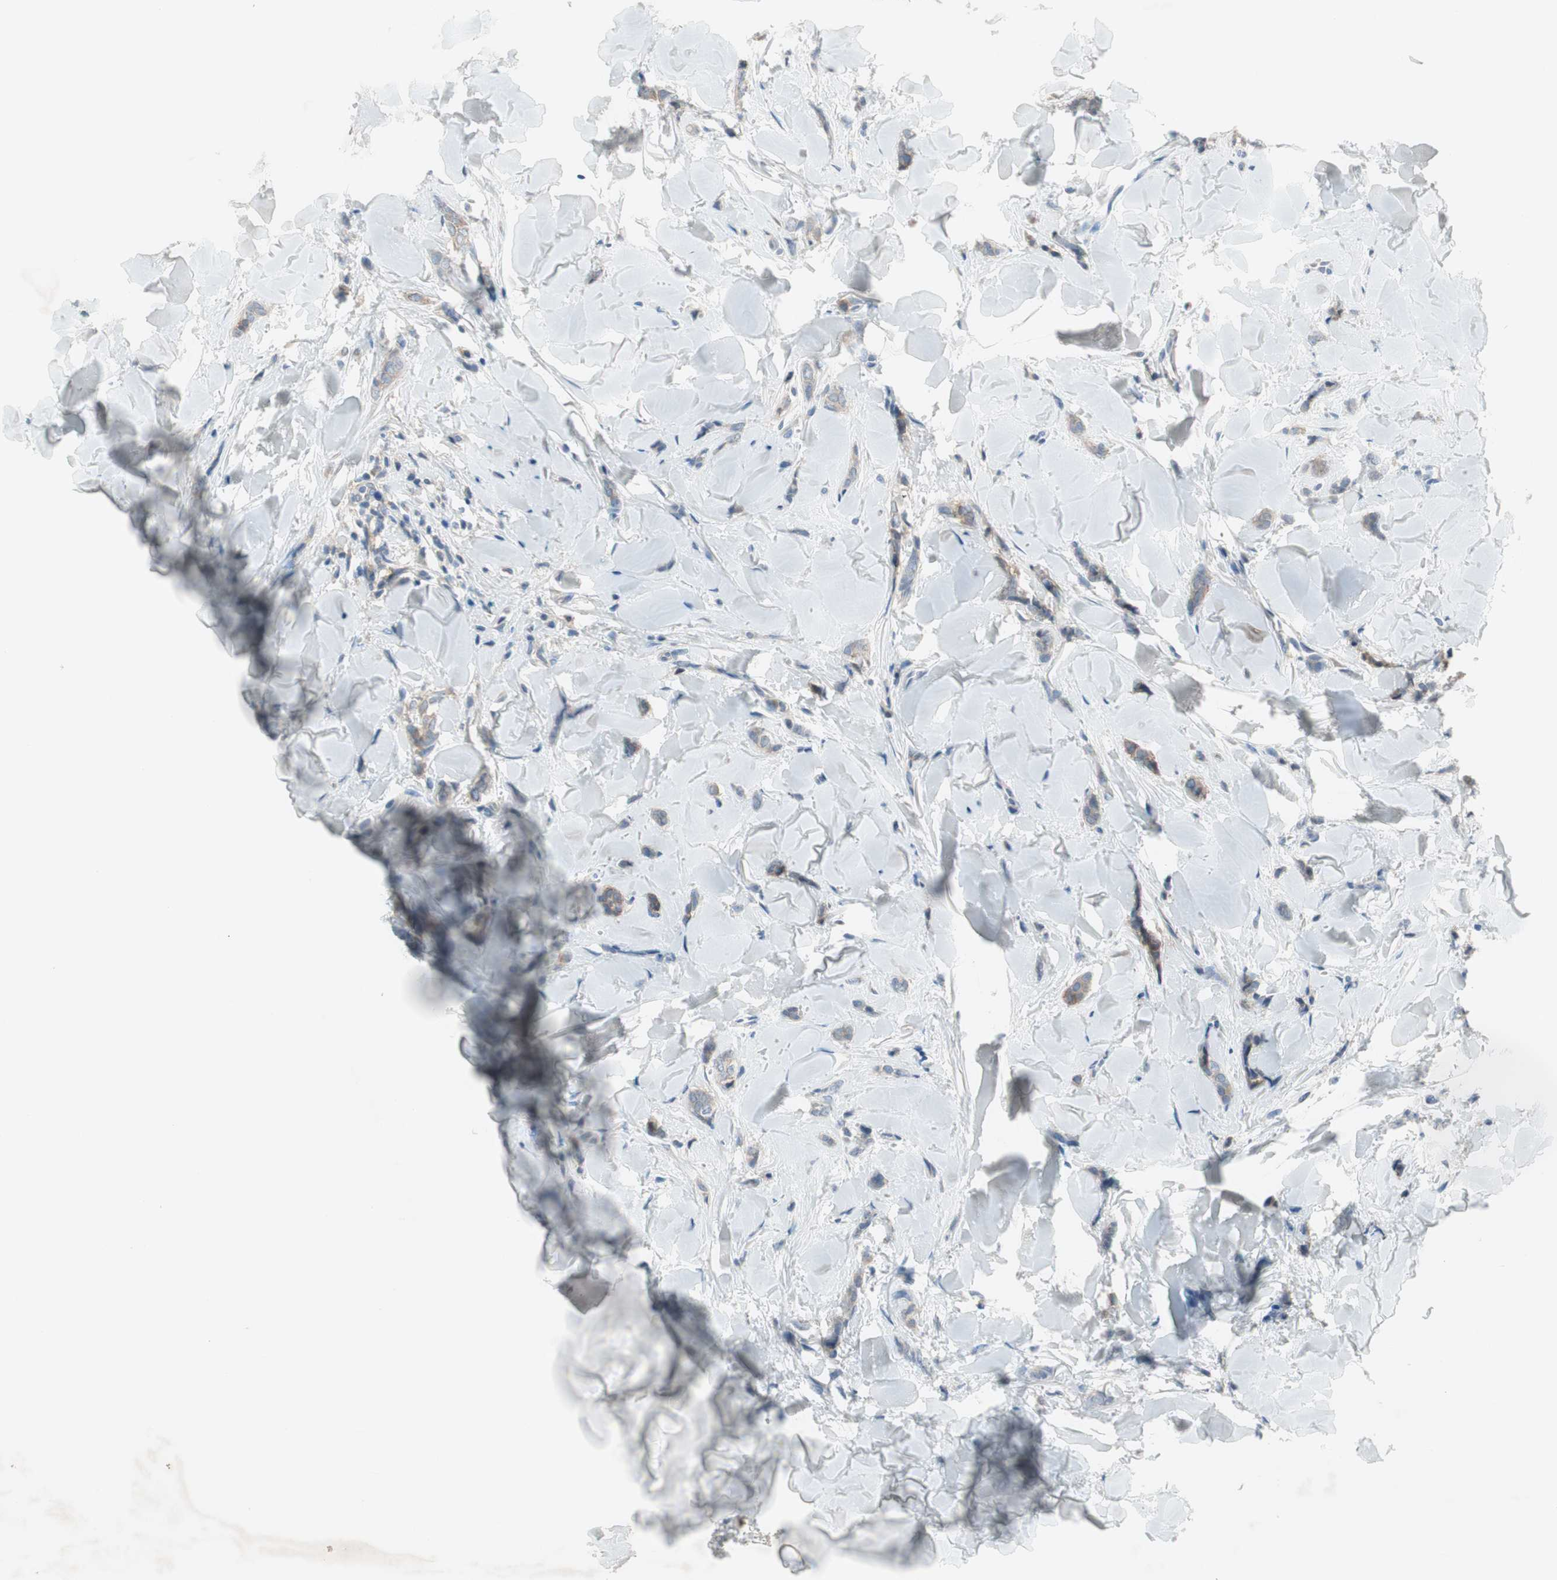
{"staining": {"intensity": "weak", "quantity": "<25%", "location": "cytoplasmic/membranous"}, "tissue": "breast cancer", "cell_type": "Tumor cells", "image_type": "cancer", "snomed": [{"axis": "morphology", "description": "Lobular carcinoma"}, {"axis": "topography", "description": "Skin"}, {"axis": "topography", "description": "Breast"}], "caption": "Tumor cells are negative for brown protein staining in breast cancer.", "gene": "PRRG4", "patient": {"sex": "female", "age": 46}}